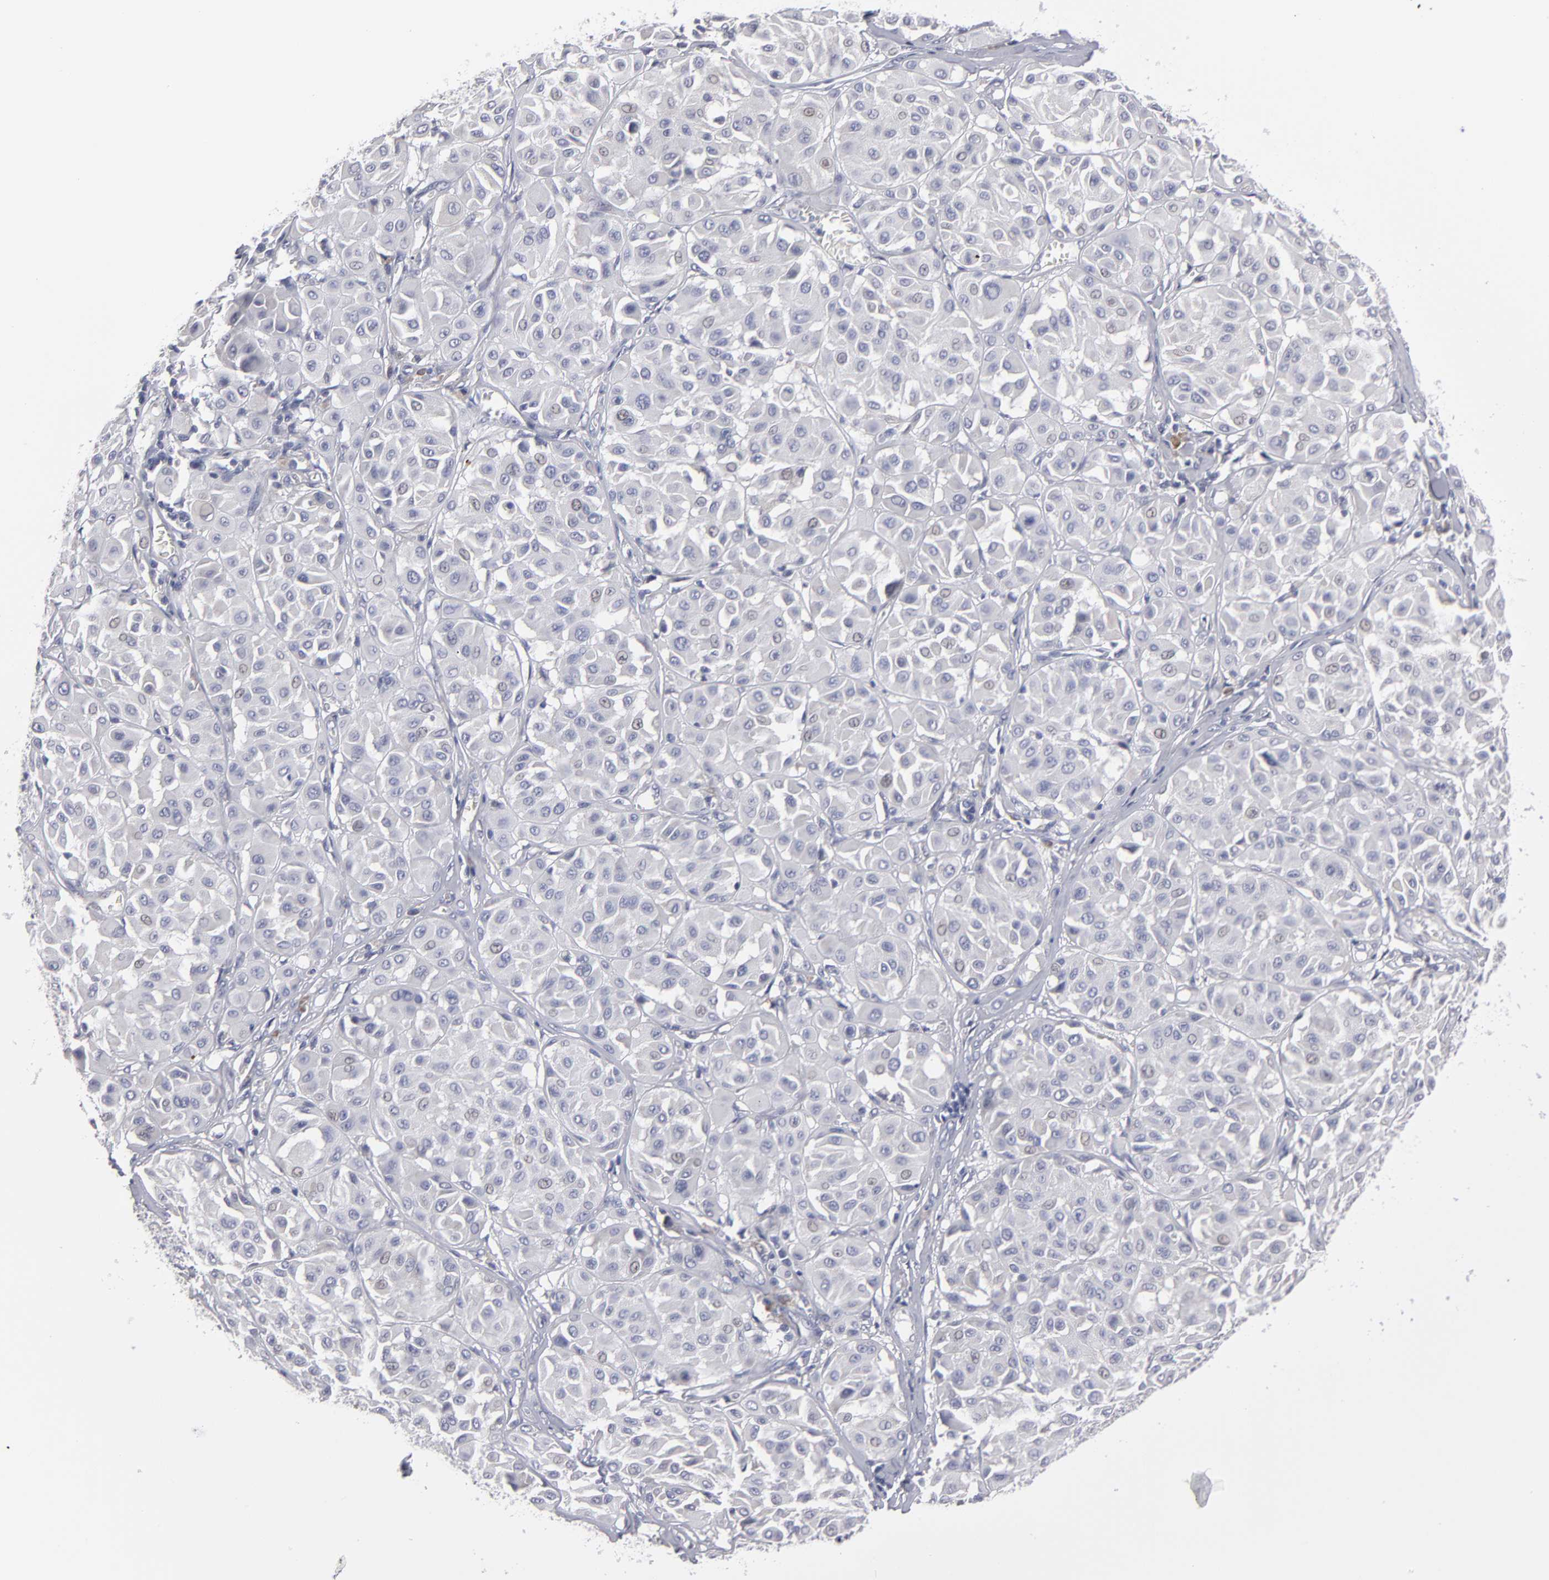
{"staining": {"intensity": "weak", "quantity": "<25%", "location": "cytoplasmic/membranous,nuclear"}, "tissue": "melanoma", "cell_type": "Tumor cells", "image_type": "cancer", "snomed": [{"axis": "morphology", "description": "Malignant melanoma, Metastatic site"}, {"axis": "topography", "description": "Soft tissue"}], "caption": "Tumor cells show no significant protein staining in malignant melanoma (metastatic site). (Immunohistochemistry, brightfield microscopy, high magnification).", "gene": "CCDC80", "patient": {"sex": "male", "age": 41}}